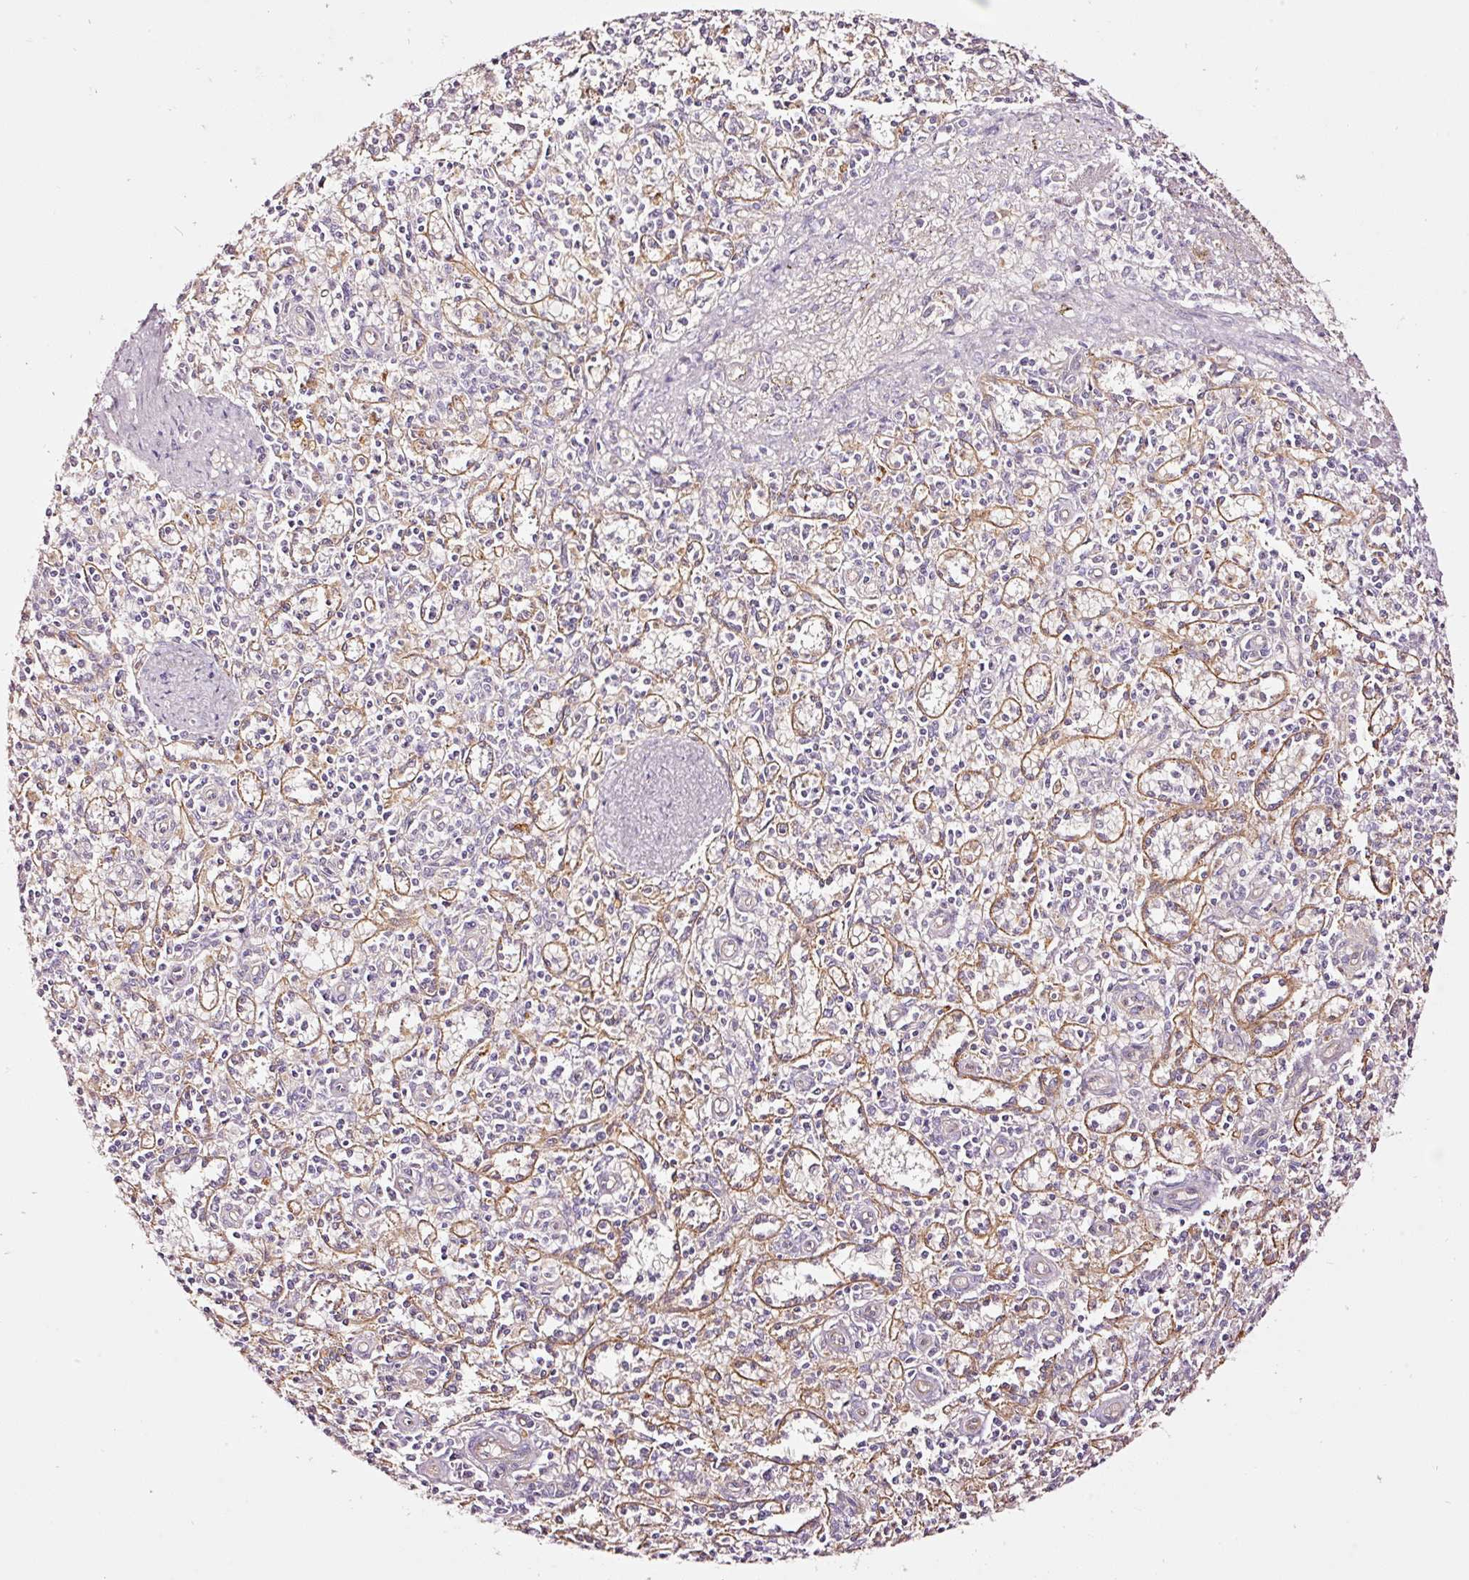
{"staining": {"intensity": "negative", "quantity": "none", "location": "none"}, "tissue": "spleen", "cell_type": "Cells in red pulp", "image_type": "normal", "snomed": [{"axis": "morphology", "description": "Normal tissue, NOS"}, {"axis": "topography", "description": "Spleen"}], "caption": "Immunohistochemical staining of unremarkable spleen displays no significant expression in cells in red pulp.", "gene": "ABCB4", "patient": {"sex": "female", "age": 70}}